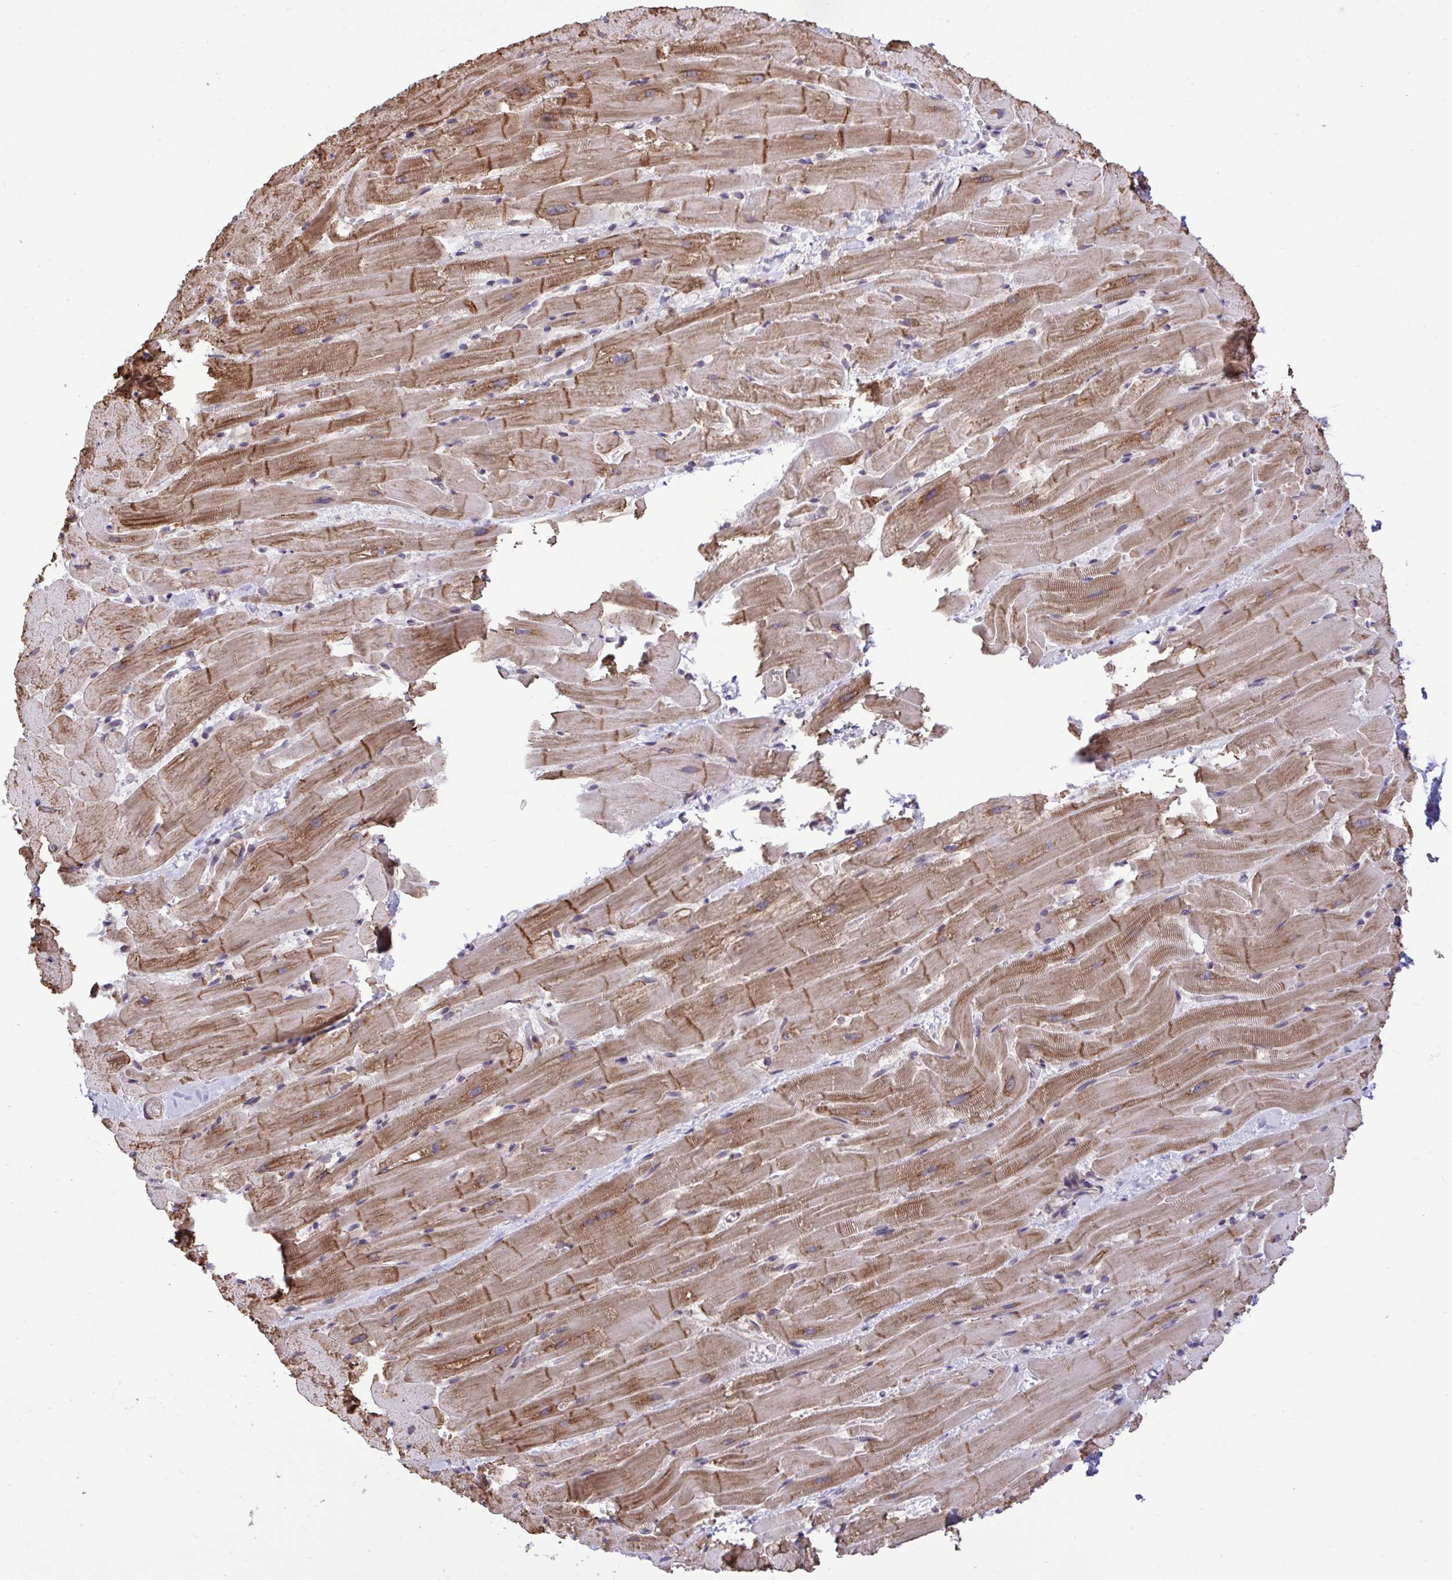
{"staining": {"intensity": "strong", "quantity": ">75%", "location": "cytoplasmic/membranous"}, "tissue": "heart muscle", "cell_type": "Cardiomyocytes", "image_type": "normal", "snomed": [{"axis": "morphology", "description": "Normal tissue, NOS"}, {"axis": "topography", "description": "Heart"}], "caption": "Immunohistochemistry (IHC) staining of normal heart muscle, which demonstrates high levels of strong cytoplasmic/membranous staining in approximately >75% of cardiomyocytes indicating strong cytoplasmic/membranous protein expression. The staining was performed using DAB (3,3'-diaminobenzidine) (brown) for protein detection and nuclei were counterstained in hematoxylin (blue).", "gene": "RPS15", "patient": {"sex": "male", "age": 37}}